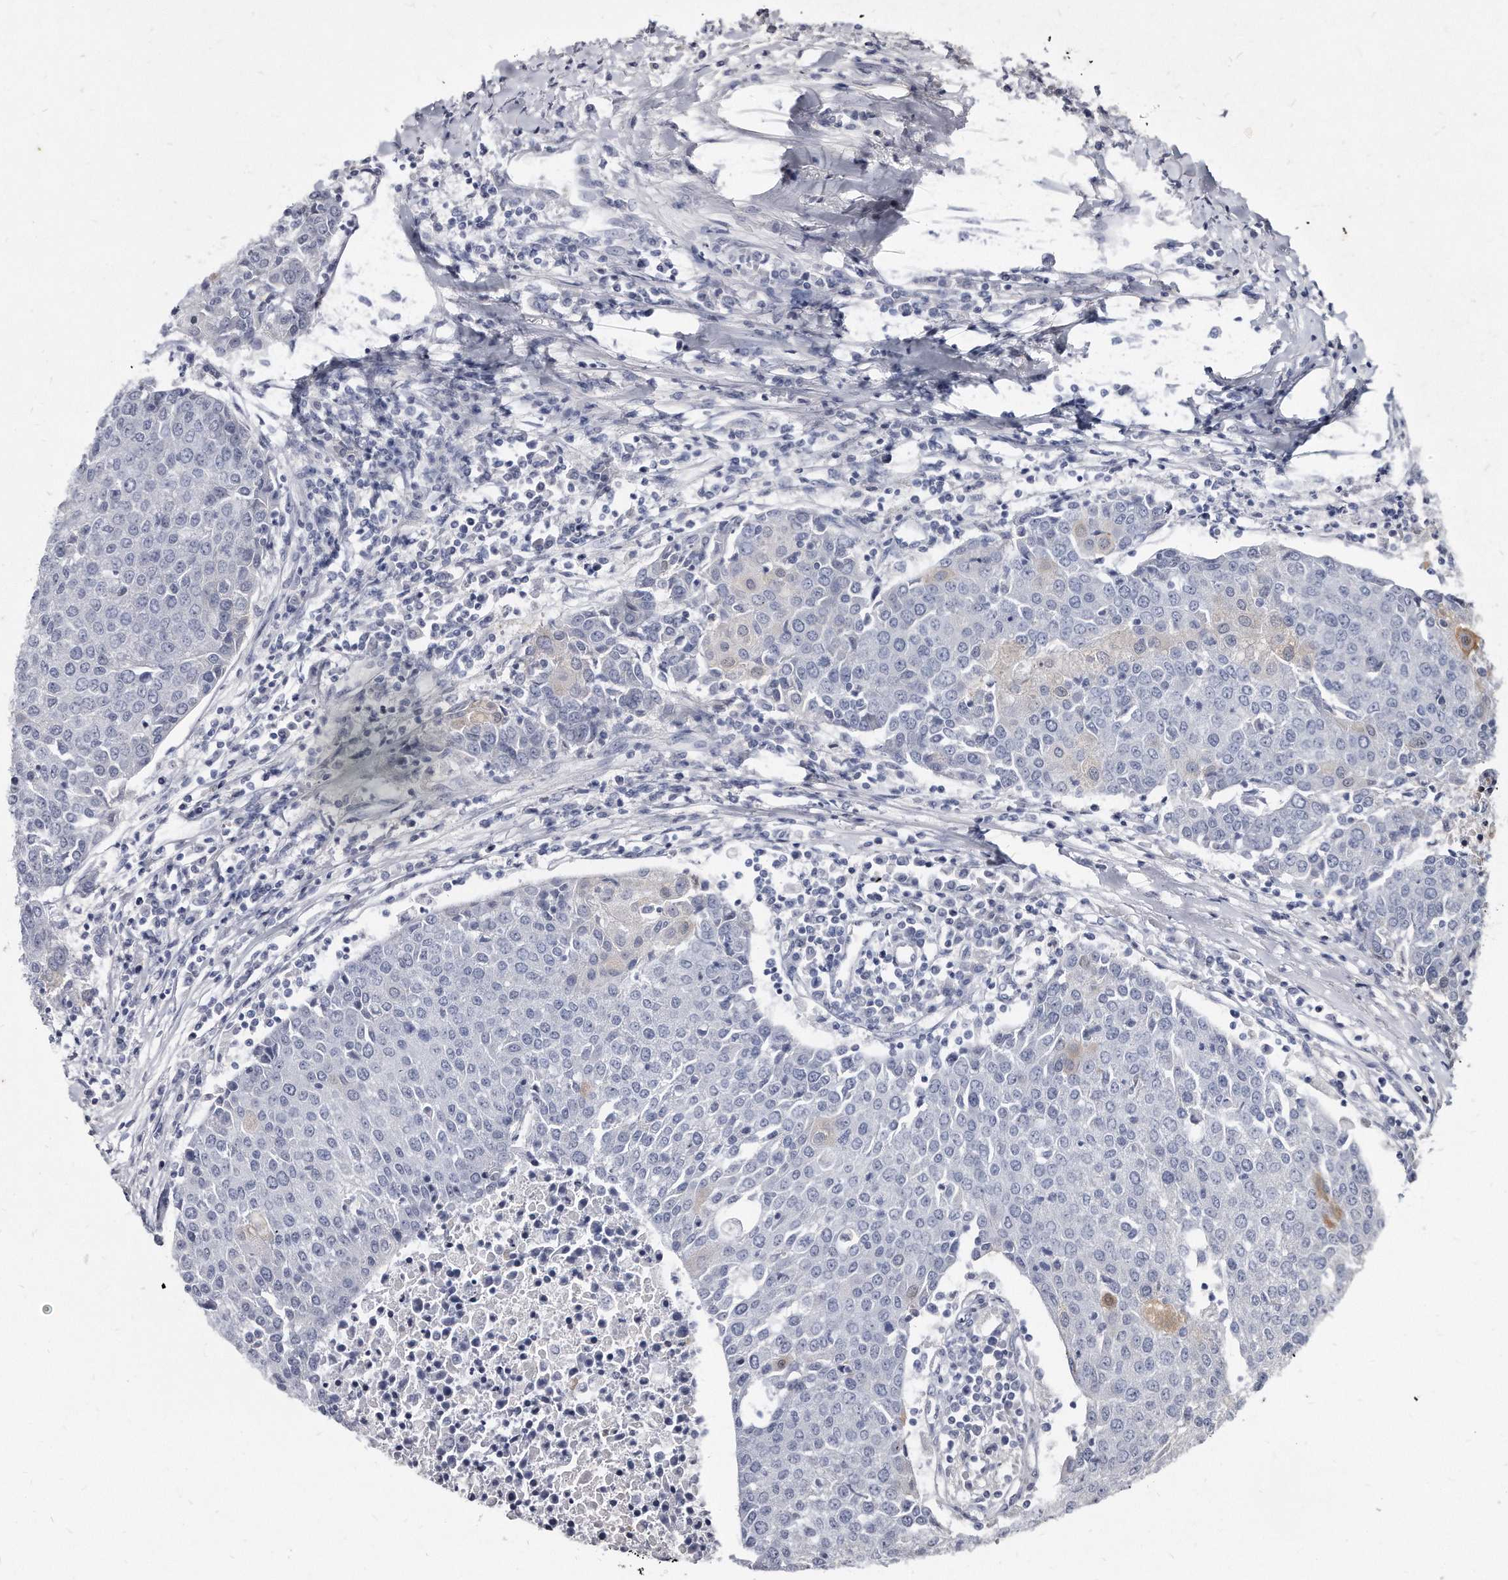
{"staining": {"intensity": "negative", "quantity": "none", "location": "none"}, "tissue": "urothelial cancer", "cell_type": "Tumor cells", "image_type": "cancer", "snomed": [{"axis": "morphology", "description": "Urothelial carcinoma, High grade"}, {"axis": "topography", "description": "Urinary bladder"}], "caption": "This is an immunohistochemistry (IHC) histopathology image of human urothelial cancer. There is no staining in tumor cells.", "gene": "KLHDC3", "patient": {"sex": "female", "age": 85}}